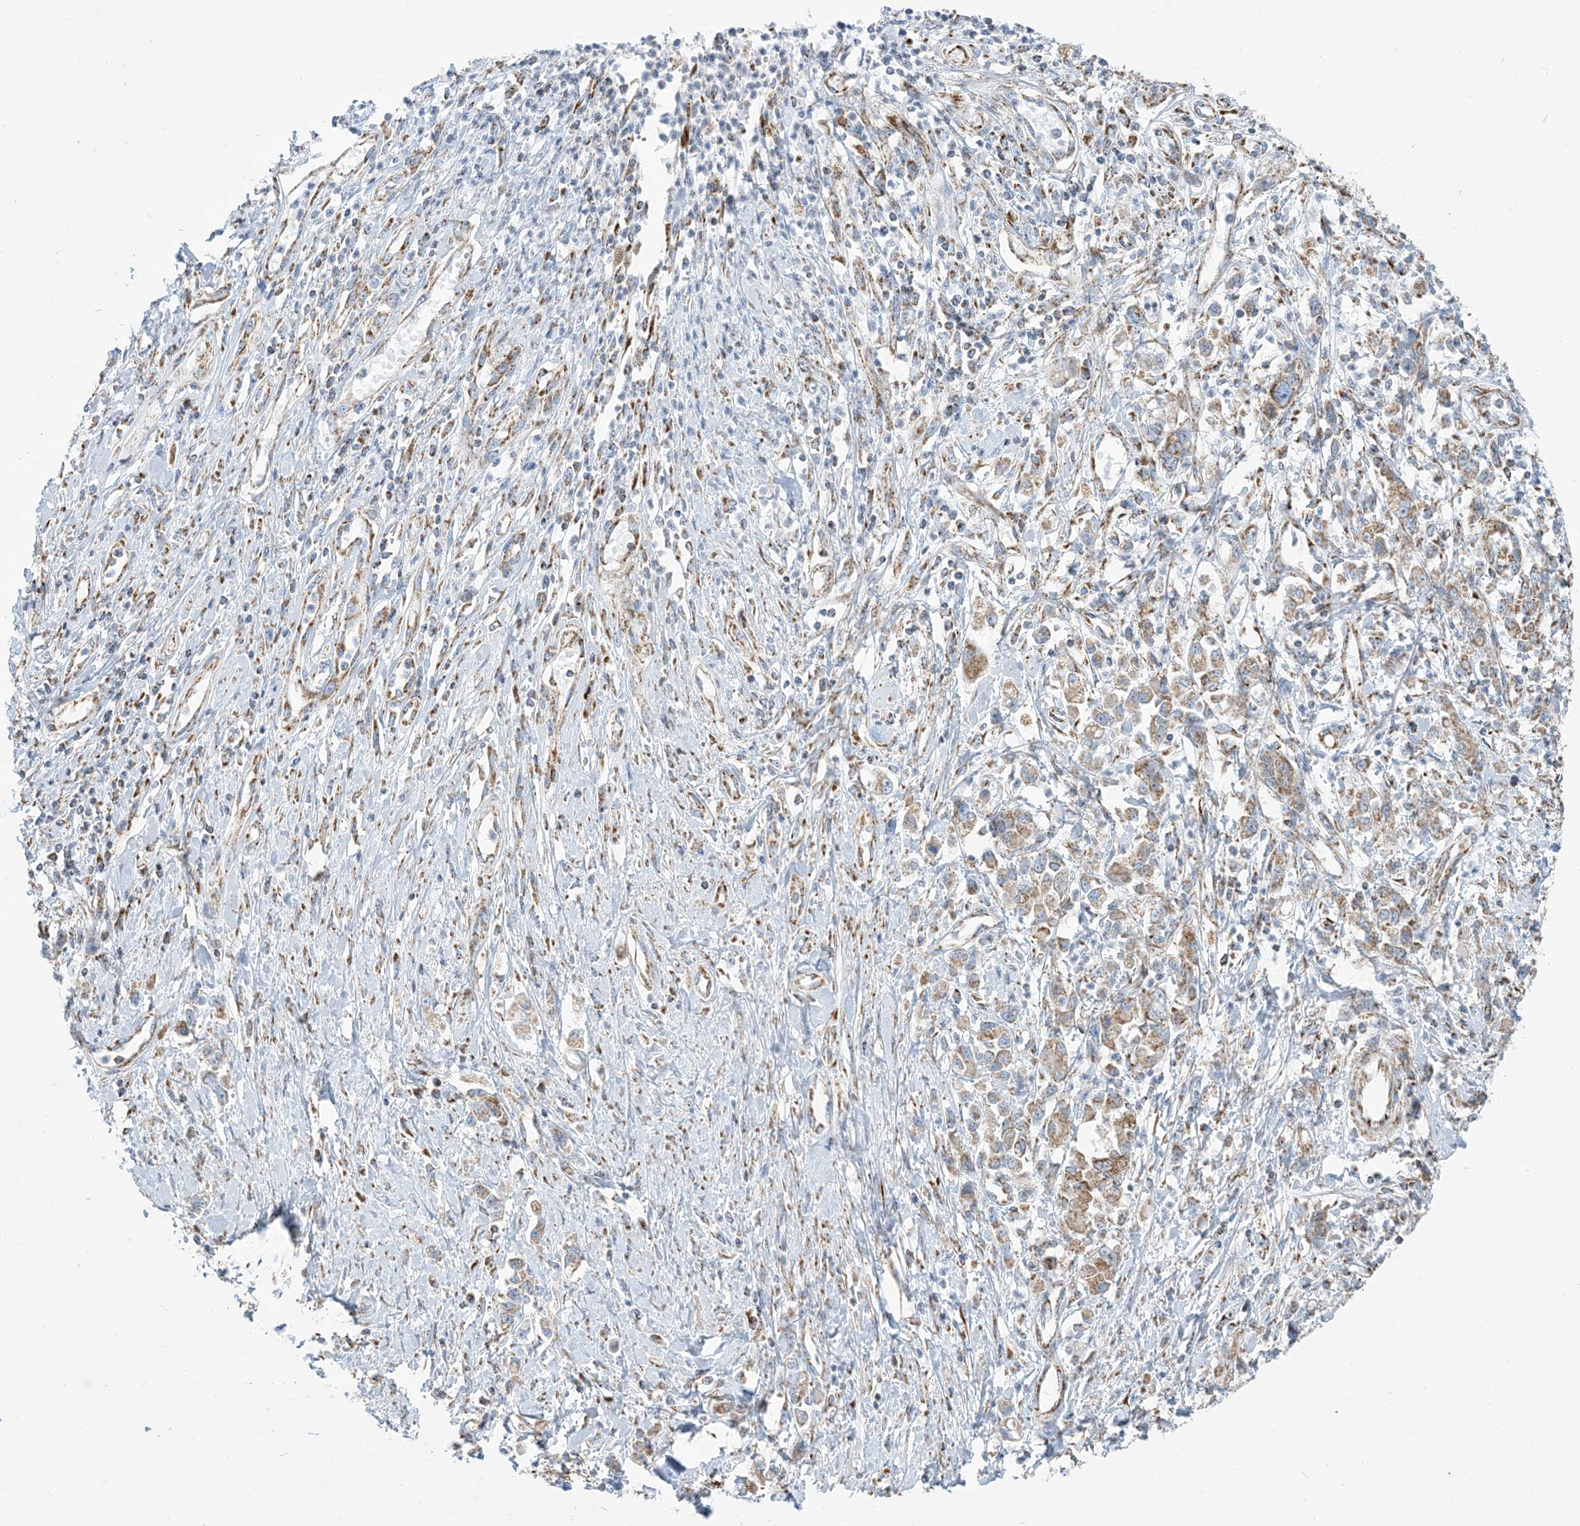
{"staining": {"intensity": "moderate", "quantity": "25%-75%", "location": "cytoplasmic/membranous"}, "tissue": "stomach cancer", "cell_type": "Tumor cells", "image_type": "cancer", "snomed": [{"axis": "morphology", "description": "Adenocarcinoma, NOS"}, {"axis": "topography", "description": "Stomach"}], "caption": "Moderate cytoplasmic/membranous staining for a protein is present in about 25%-75% of tumor cells of stomach adenocarcinoma using immunohistochemistry (IHC).", "gene": "SAMM50", "patient": {"sex": "female", "age": 76}}